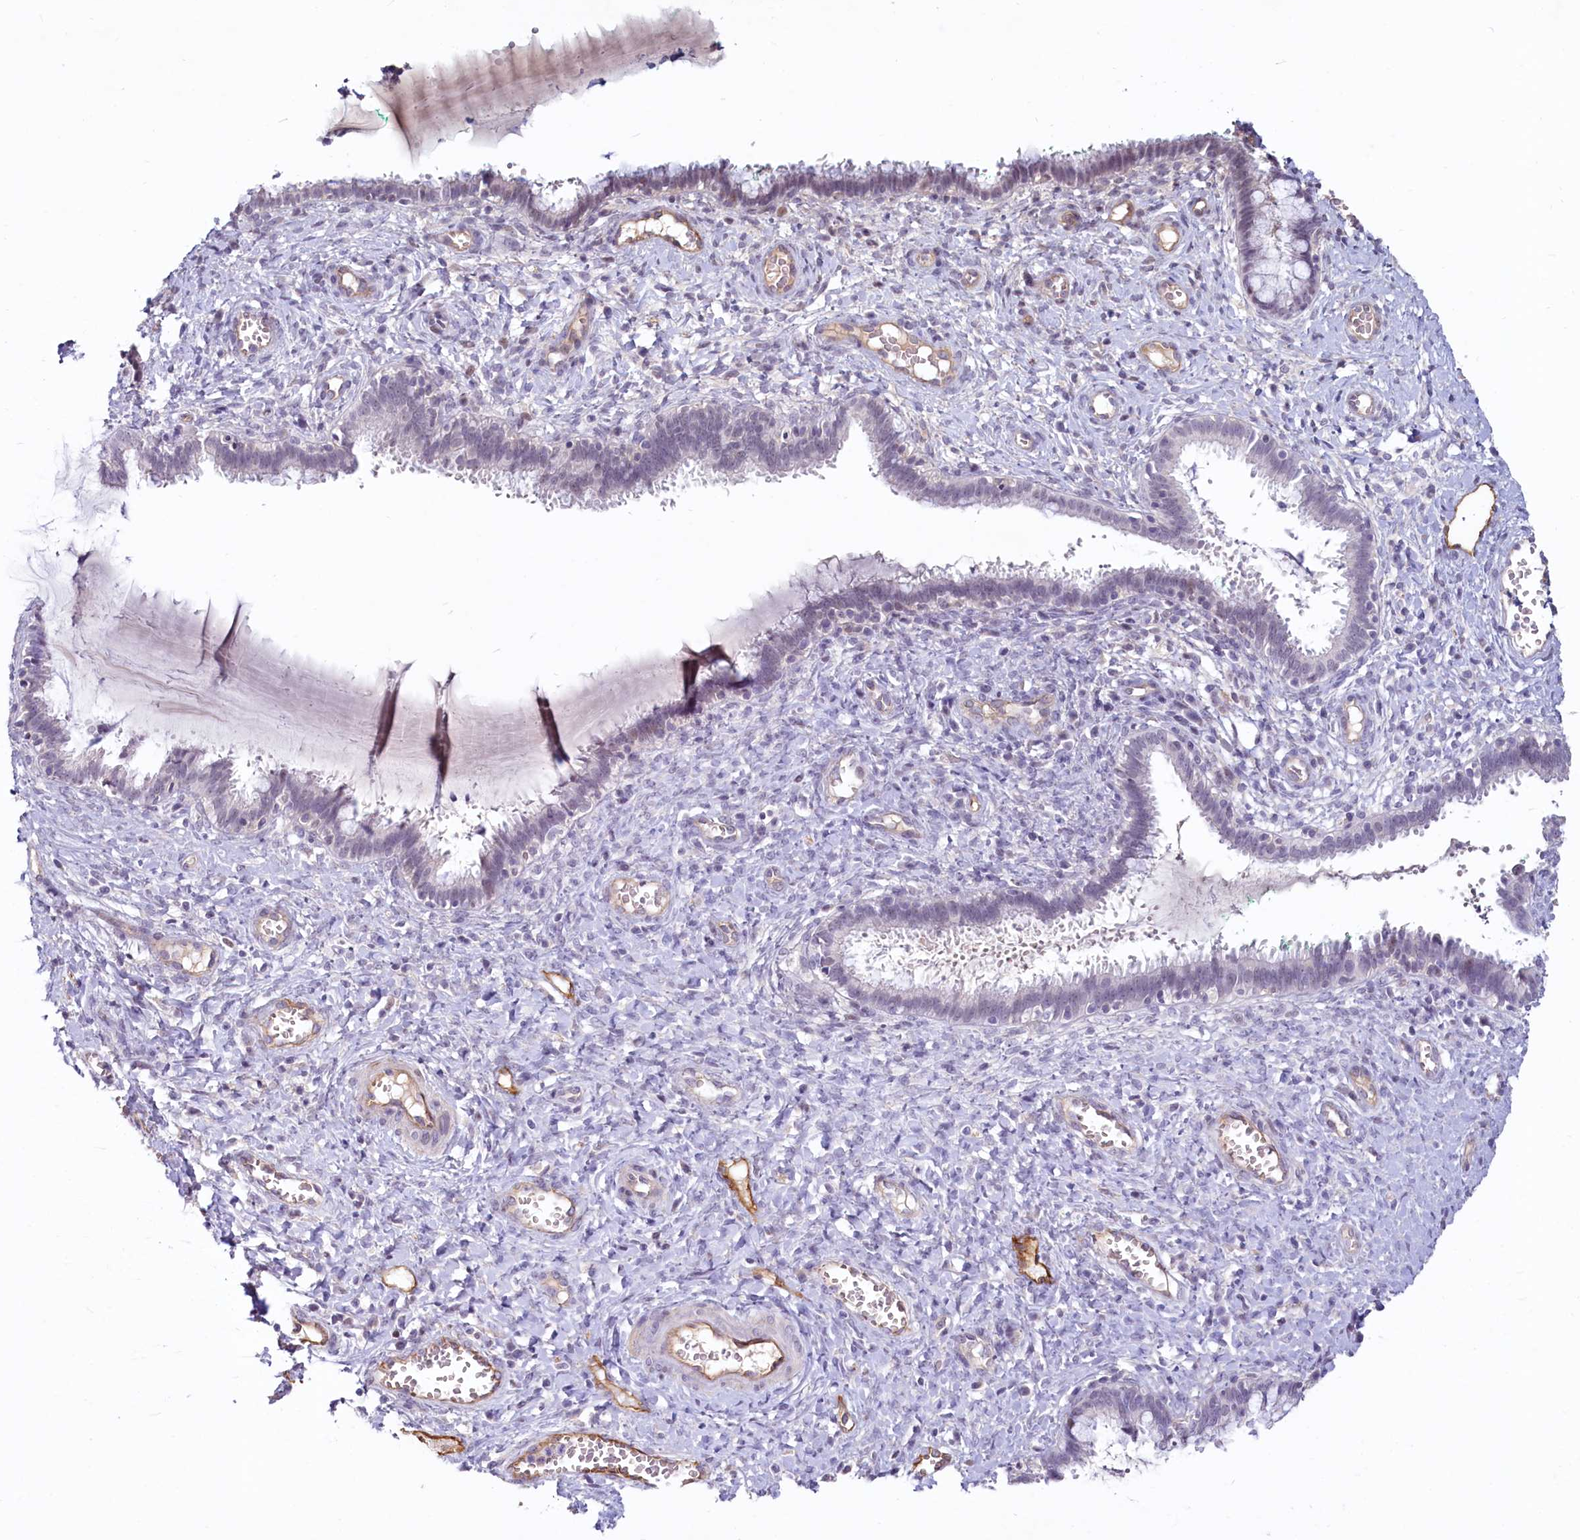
{"staining": {"intensity": "negative", "quantity": "none", "location": "none"}, "tissue": "cervix", "cell_type": "Glandular cells", "image_type": "normal", "snomed": [{"axis": "morphology", "description": "Normal tissue, NOS"}, {"axis": "morphology", "description": "Adenocarcinoma, NOS"}, {"axis": "topography", "description": "Cervix"}], "caption": "High magnification brightfield microscopy of normal cervix stained with DAB (3,3'-diaminobenzidine) (brown) and counterstained with hematoxylin (blue): glandular cells show no significant staining. (DAB (3,3'-diaminobenzidine) IHC visualized using brightfield microscopy, high magnification).", "gene": "PROCR", "patient": {"sex": "female", "age": 29}}